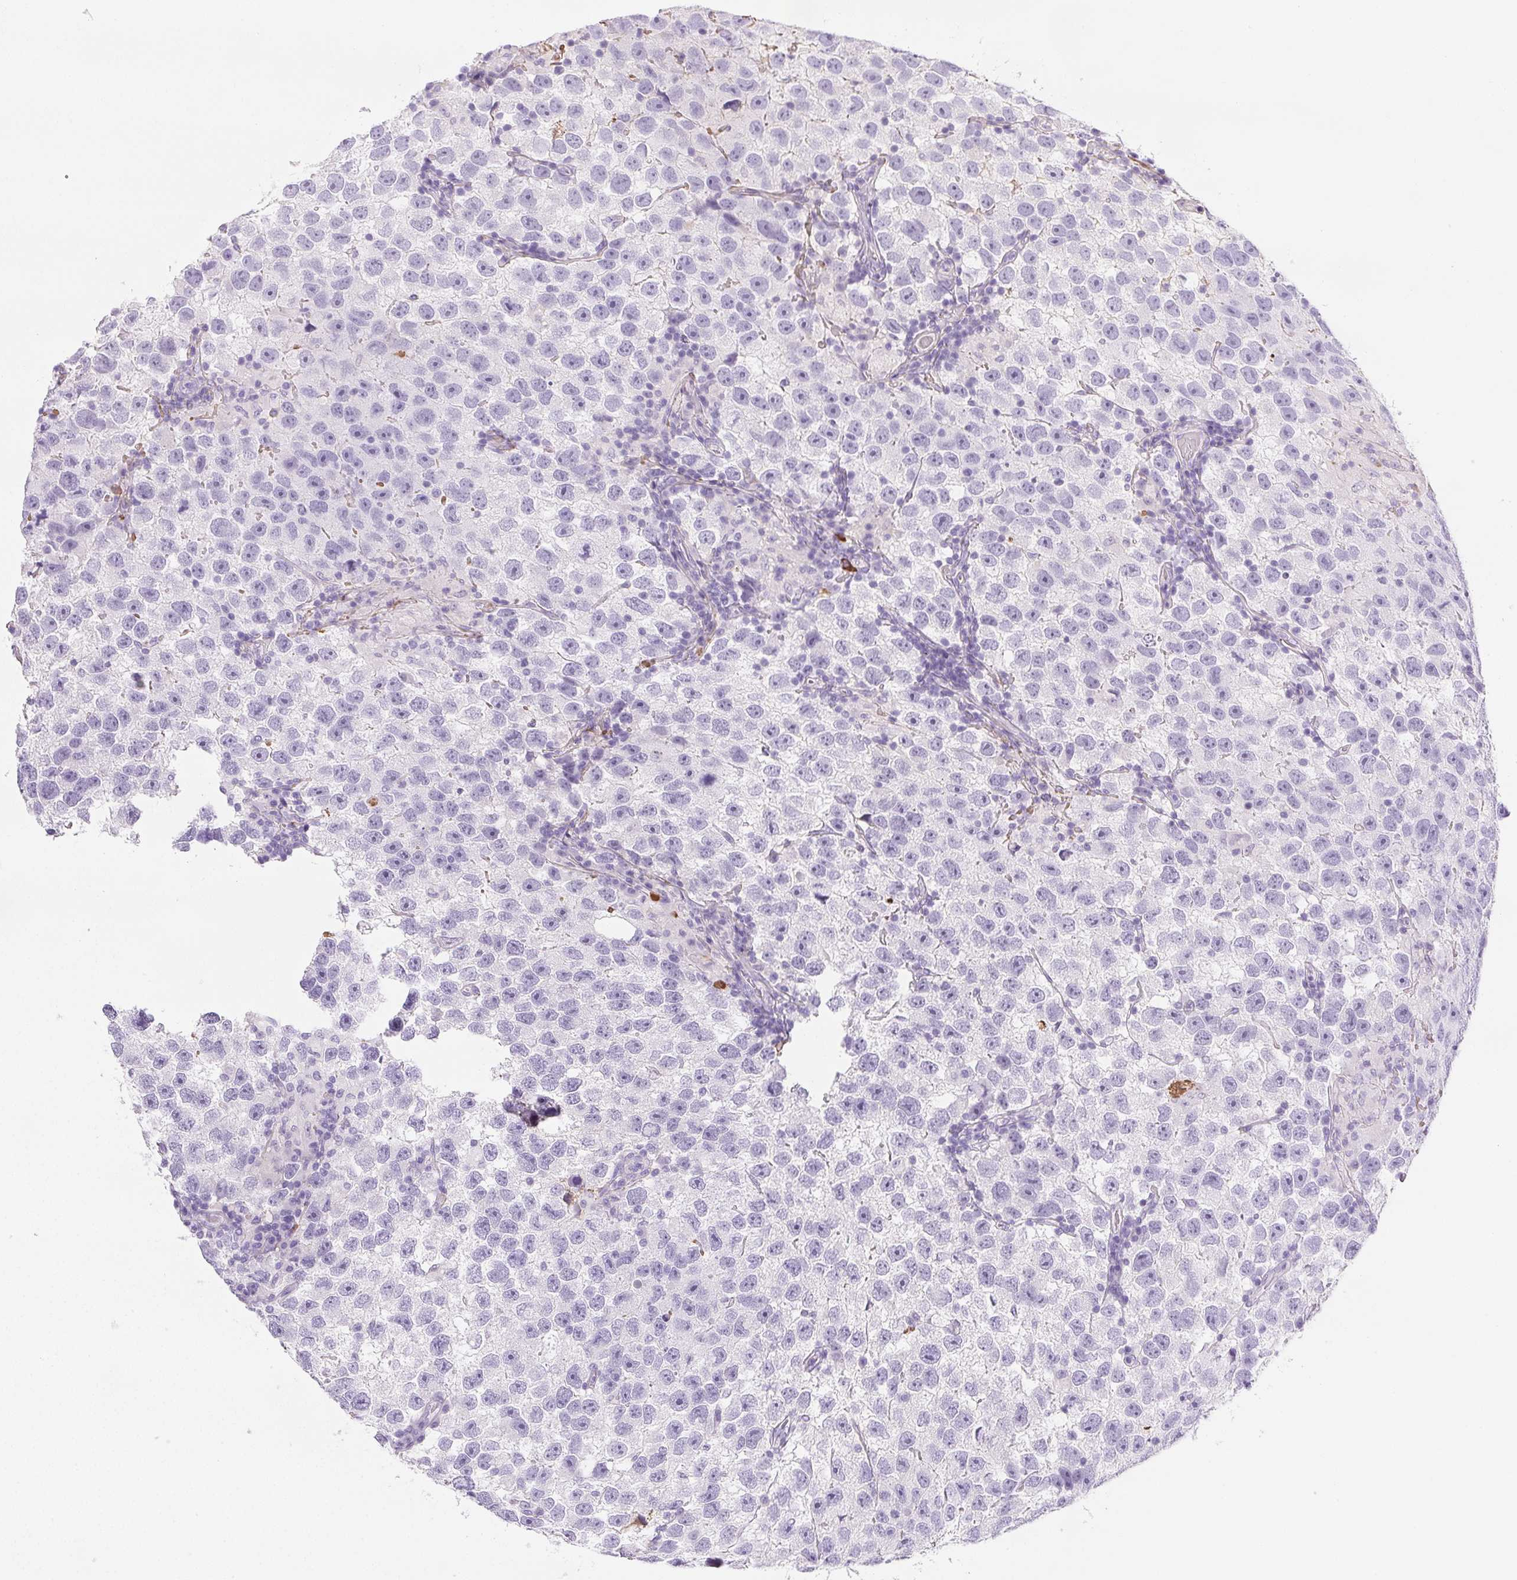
{"staining": {"intensity": "negative", "quantity": "none", "location": "none"}, "tissue": "testis cancer", "cell_type": "Tumor cells", "image_type": "cancer", "snomed": [{"axis": "morphology", "description": "Seminoma, NOS"}, {"axis": "topography", "description": "Testis"}], "caption": "IHC image of neoplastic tissue: human testis seminoma stained with DAB (3,3'-diaminobenzidine) demonstrates no significant protein positivity in tumor cells.", "gene": "VTN", "patient": {"sex": "male", "age": 26}}